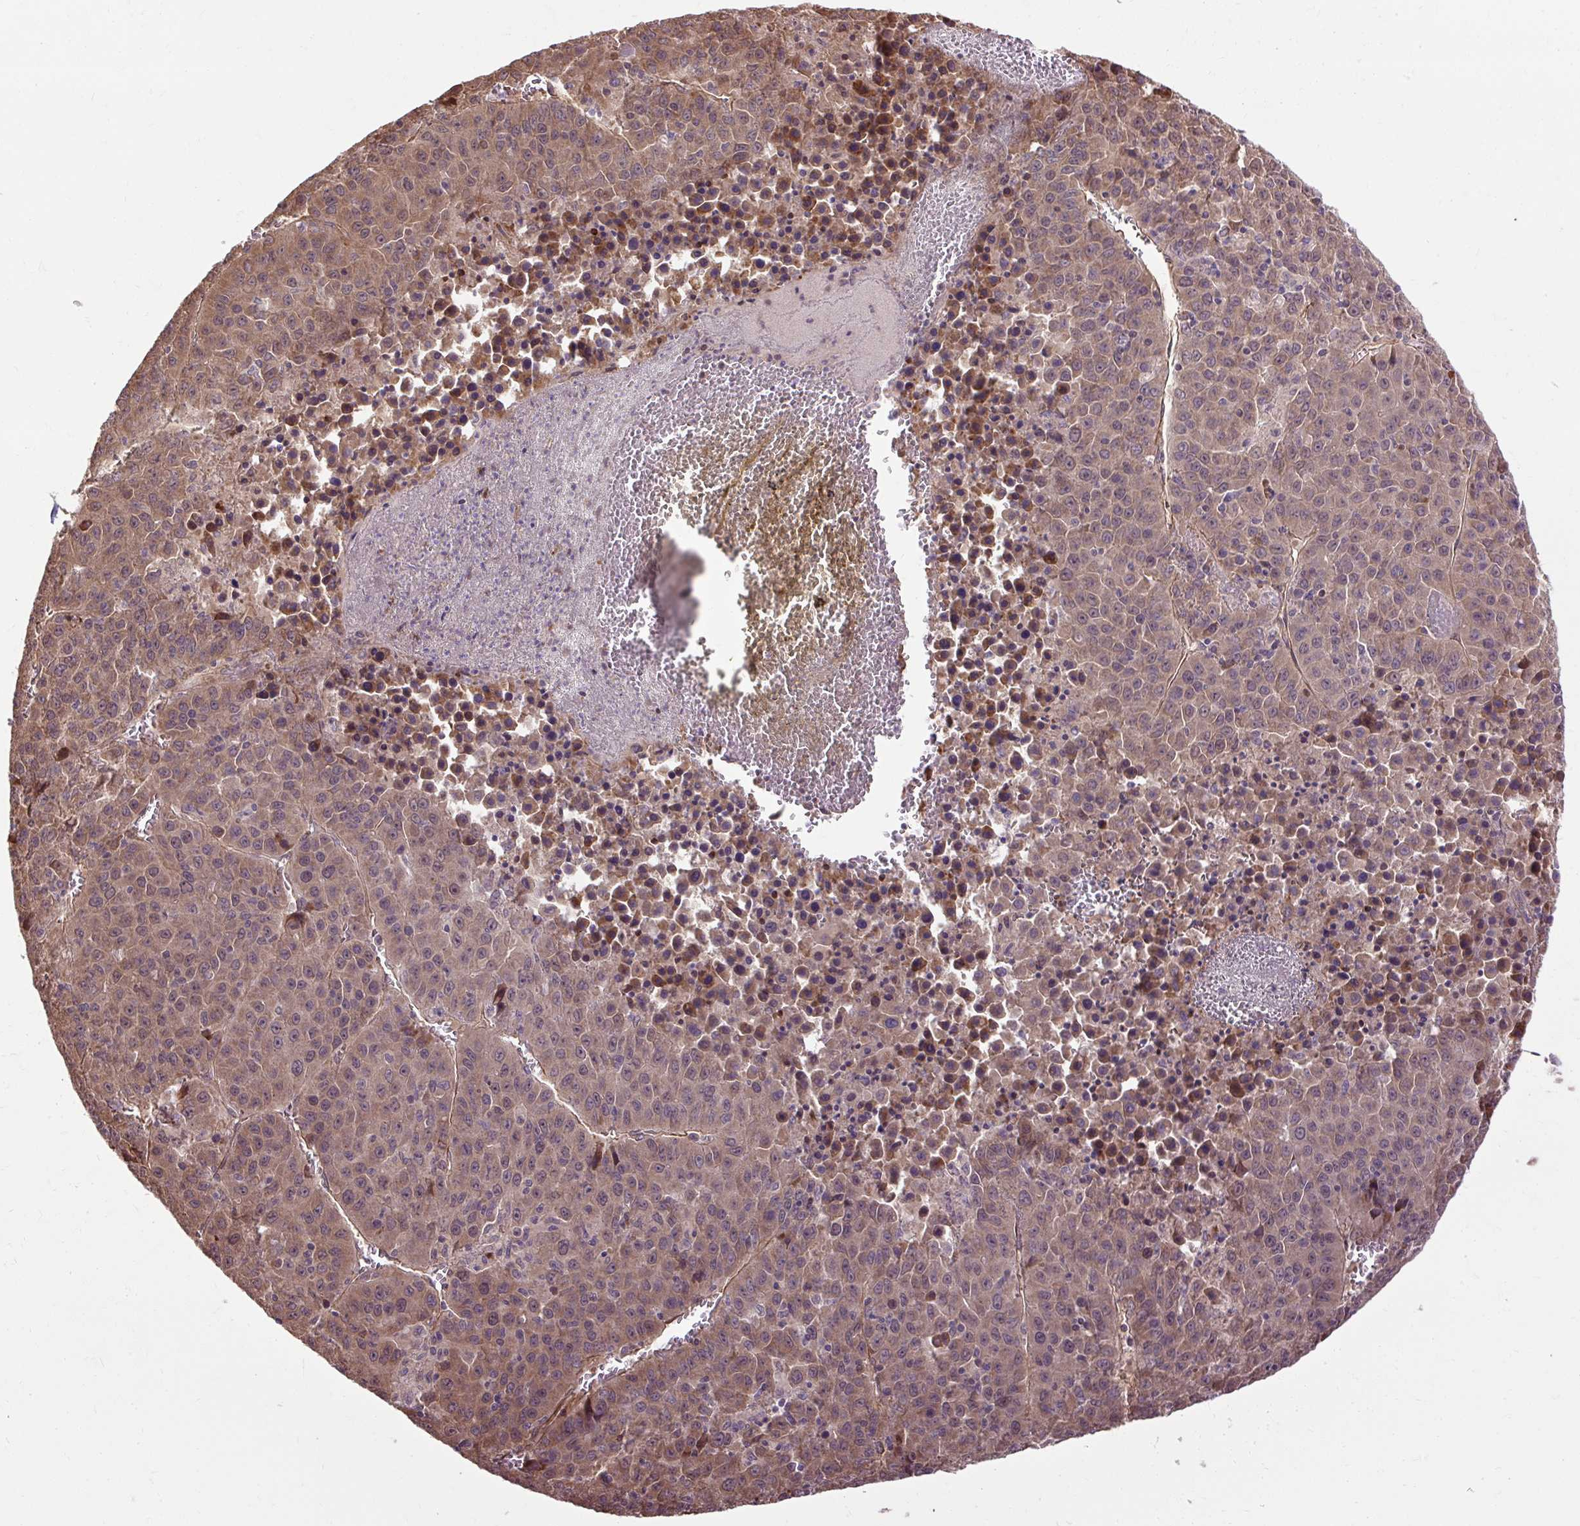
{"staining": {"intensity": "moderate", "quantity": ">75%", "location": "cytoplasmic/membranous"}, "tissue": "liver cancer", "cell_type": "Tumor cells", "image_type": "cancer", "snomed": [{"axis": "morphology", "description": "Carcinoma, Hepatocellular, NOS"}, {"axis": "topography", "description": "Liver"}], "caption": "Protein staining by immunohistochemistry (IHC) exhibits moderate cytoplasmic/membranous expression in about >75% of tumor cells in liver cancer.", "gene": "FLRT1", "patient": {"sex": "female", "age": 53}}